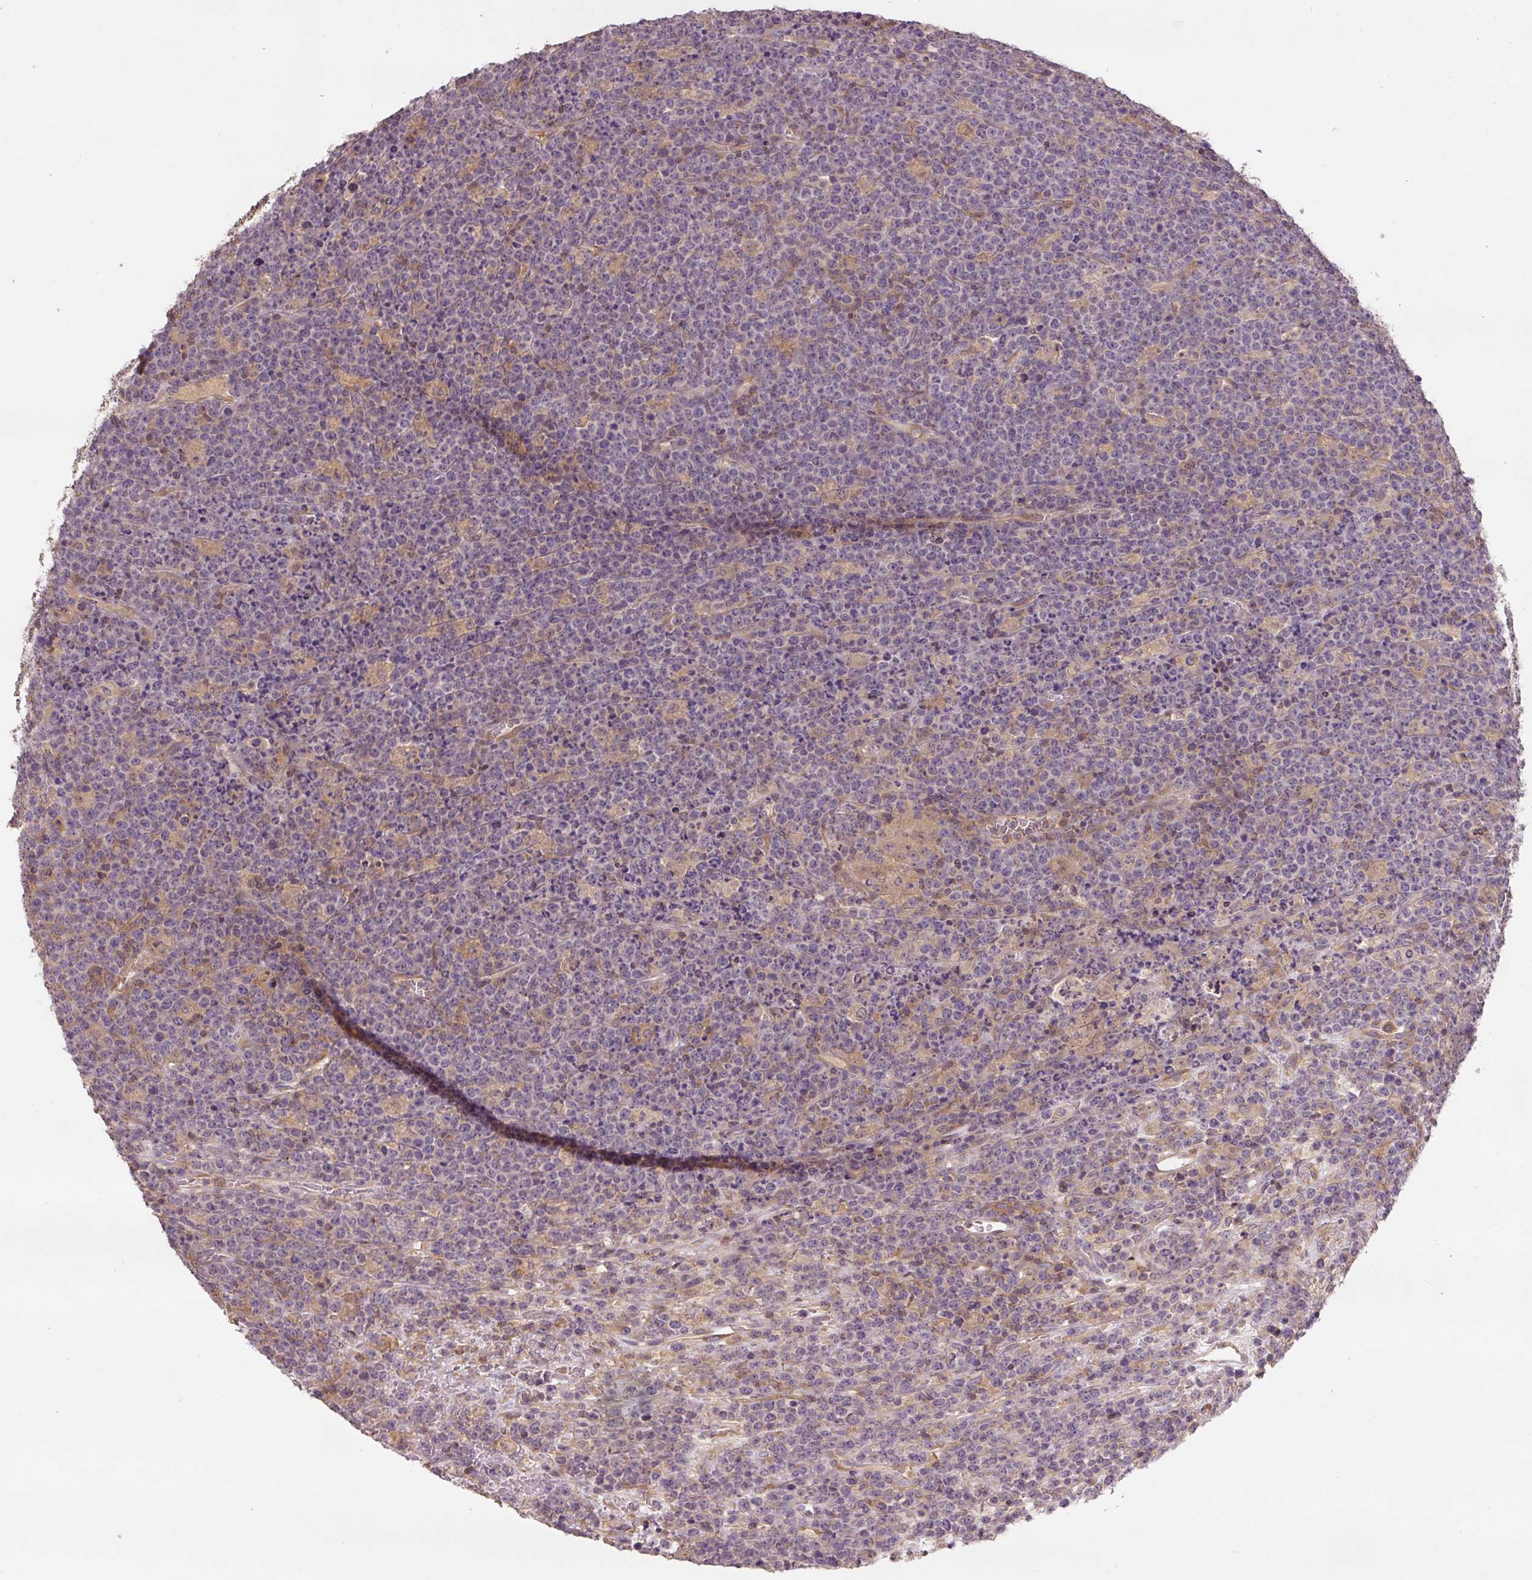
{"staining": {"intensity": "negative", "quantity": "none", "location": "none"}, "tissue": "lymphoma", "cell_type": "Tumor cells", "image_type": "cancer", "snomed": [{"axis": "morphology", "description": "Malignant lymphoma, non-Hodgkin's type, High grade"}, {"axis": "topography", "description": "Ovary"}], "caption": "Histopathology image shows no protein expression in tumor cells of high-grade malignant lymphoma, non-Hodgkin's type tissue.", "gene": "C2orf73", "patient": {"sex": "female", "age": 56}}